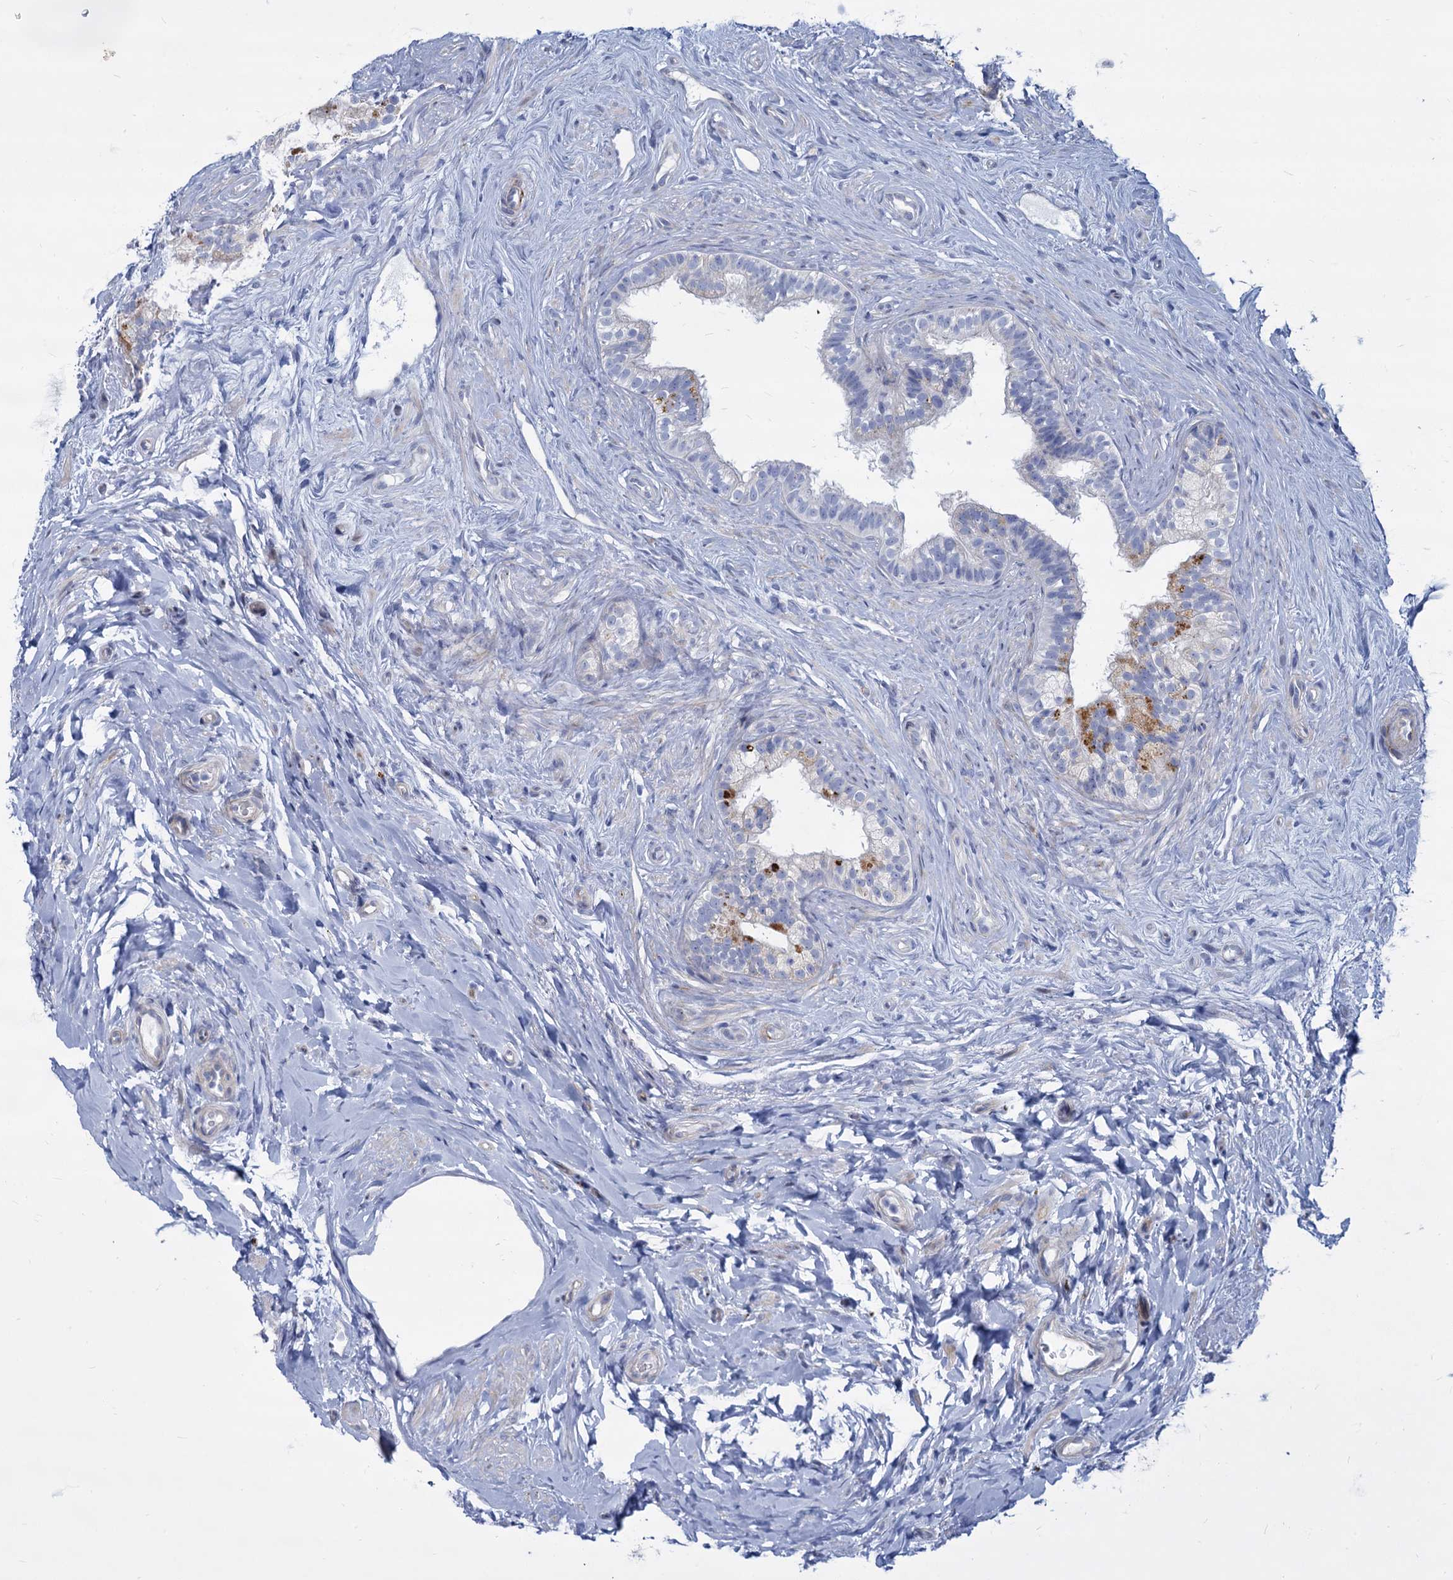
{"staining": {"intensity": "moderate", "quantity": "<25%", "location": "cytoplasmic/membranous"}, "tissue": "epididymis", "cell_type": "Glandular cells", "image_type": "normal", "snomed": [{"axis": "morphology", "description": "Normal tissue, NOS"}, {"axis": "topography", "description": "Epididymis"}], "caption": "Normal epididymis displays moderate cytoplasmic/membranous positivity in approximately <25% of glandular cells, visualized by immunohistochemistry. Ihc stains the protein of interest in brown and the nuclei are stained blue.", "gene": "TRIM77", "patient": {"sex": "male", "age": 84}}